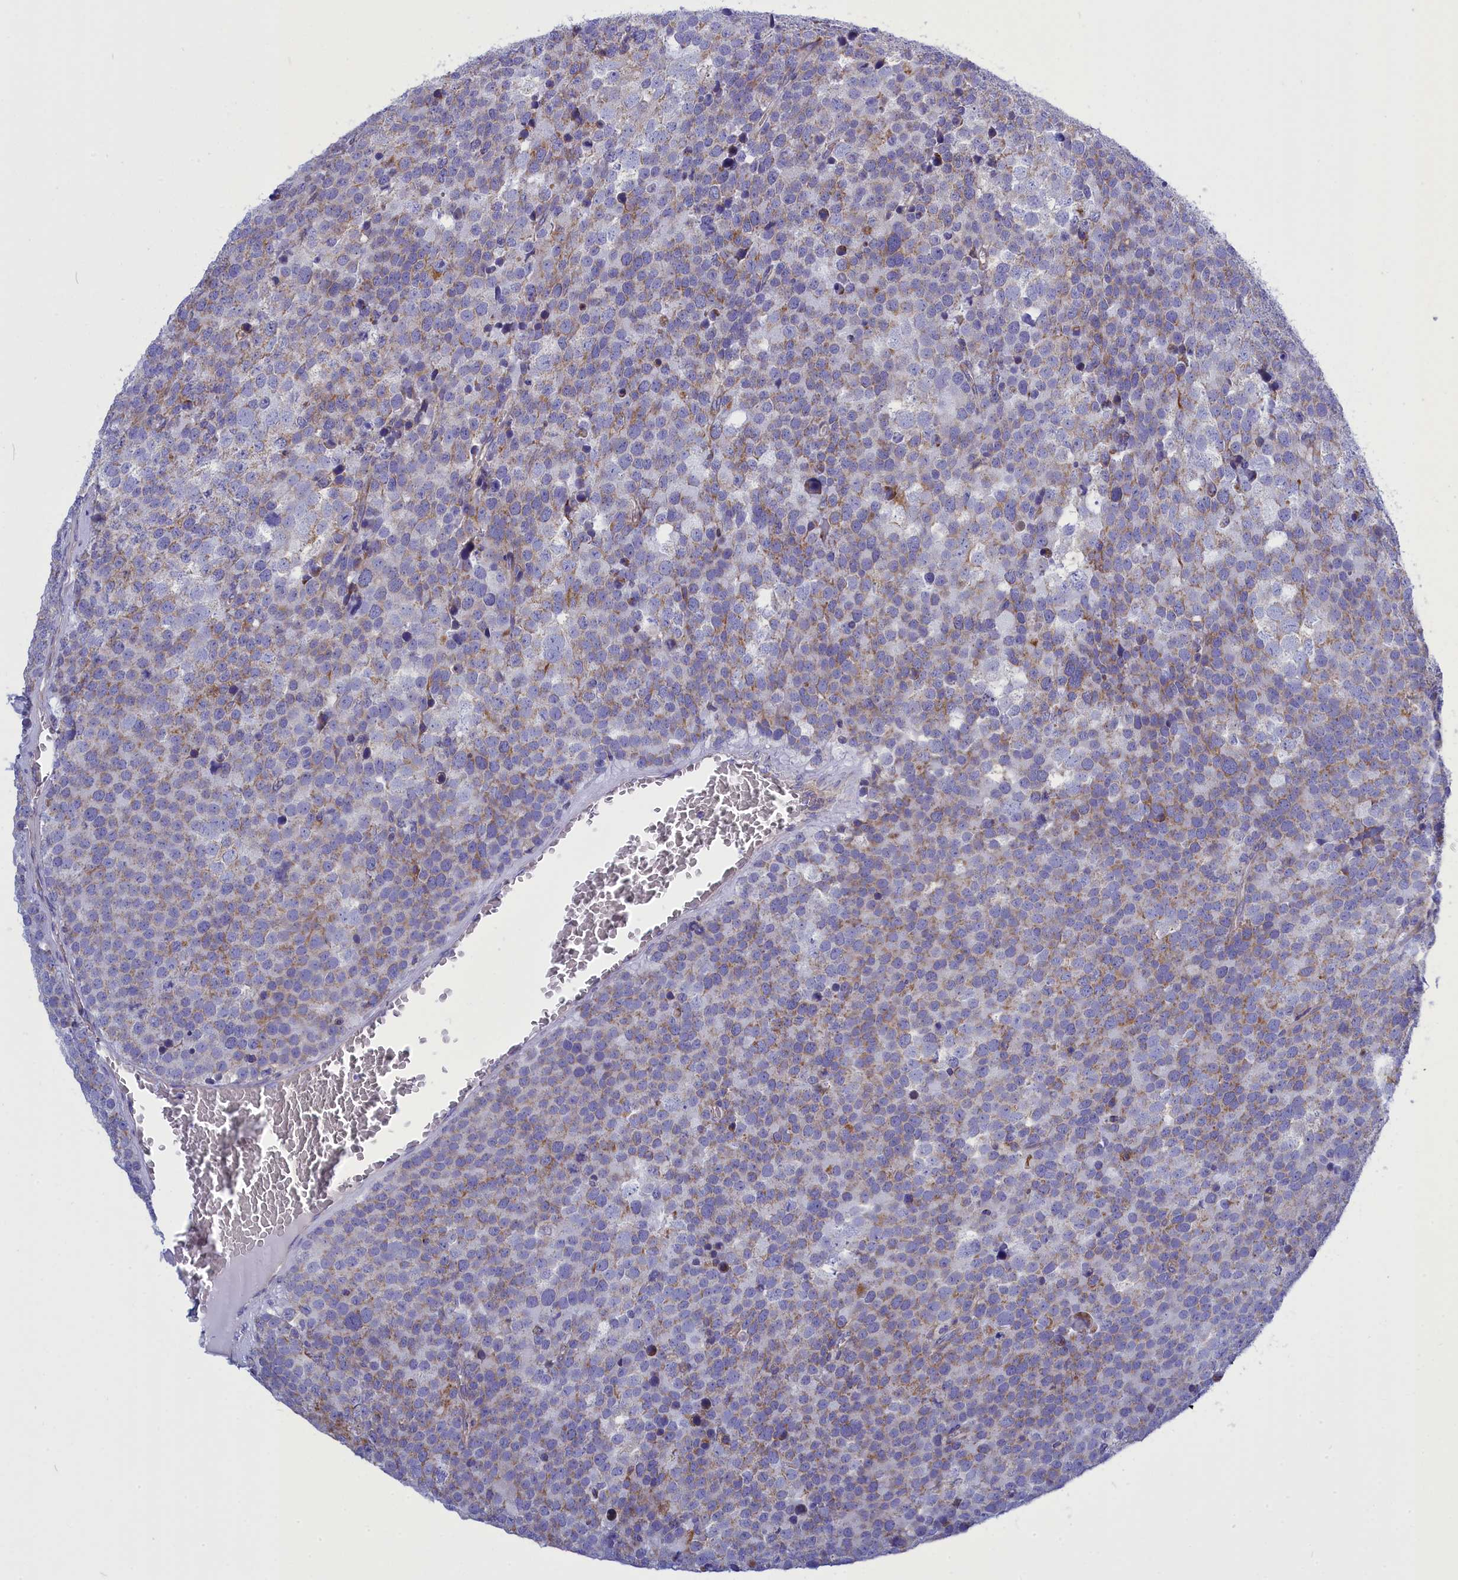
{"staining": {"intensity": "moderate", "quantity": "25%-75%", "location": "cytoplasmic/membranous"}, "tissue": "testis cancer", "cell_type": "Tumor cells", "image_type": "cancer", "snomed": [{"axis": "morphology", "description": "Seminoma, NOS"}, {"axis": "topography", "description": "Testis"}], "caption": "Immunohistochemistry micrograph of seminoma (testis) stained for a protein (brown), which shows medium levels of moderate cytoplasmic/membranous positivity in approximately 25%-75% of tumor cells.", "gene": "CCRL2", "patient": {"sex": "male", "age": 71}}